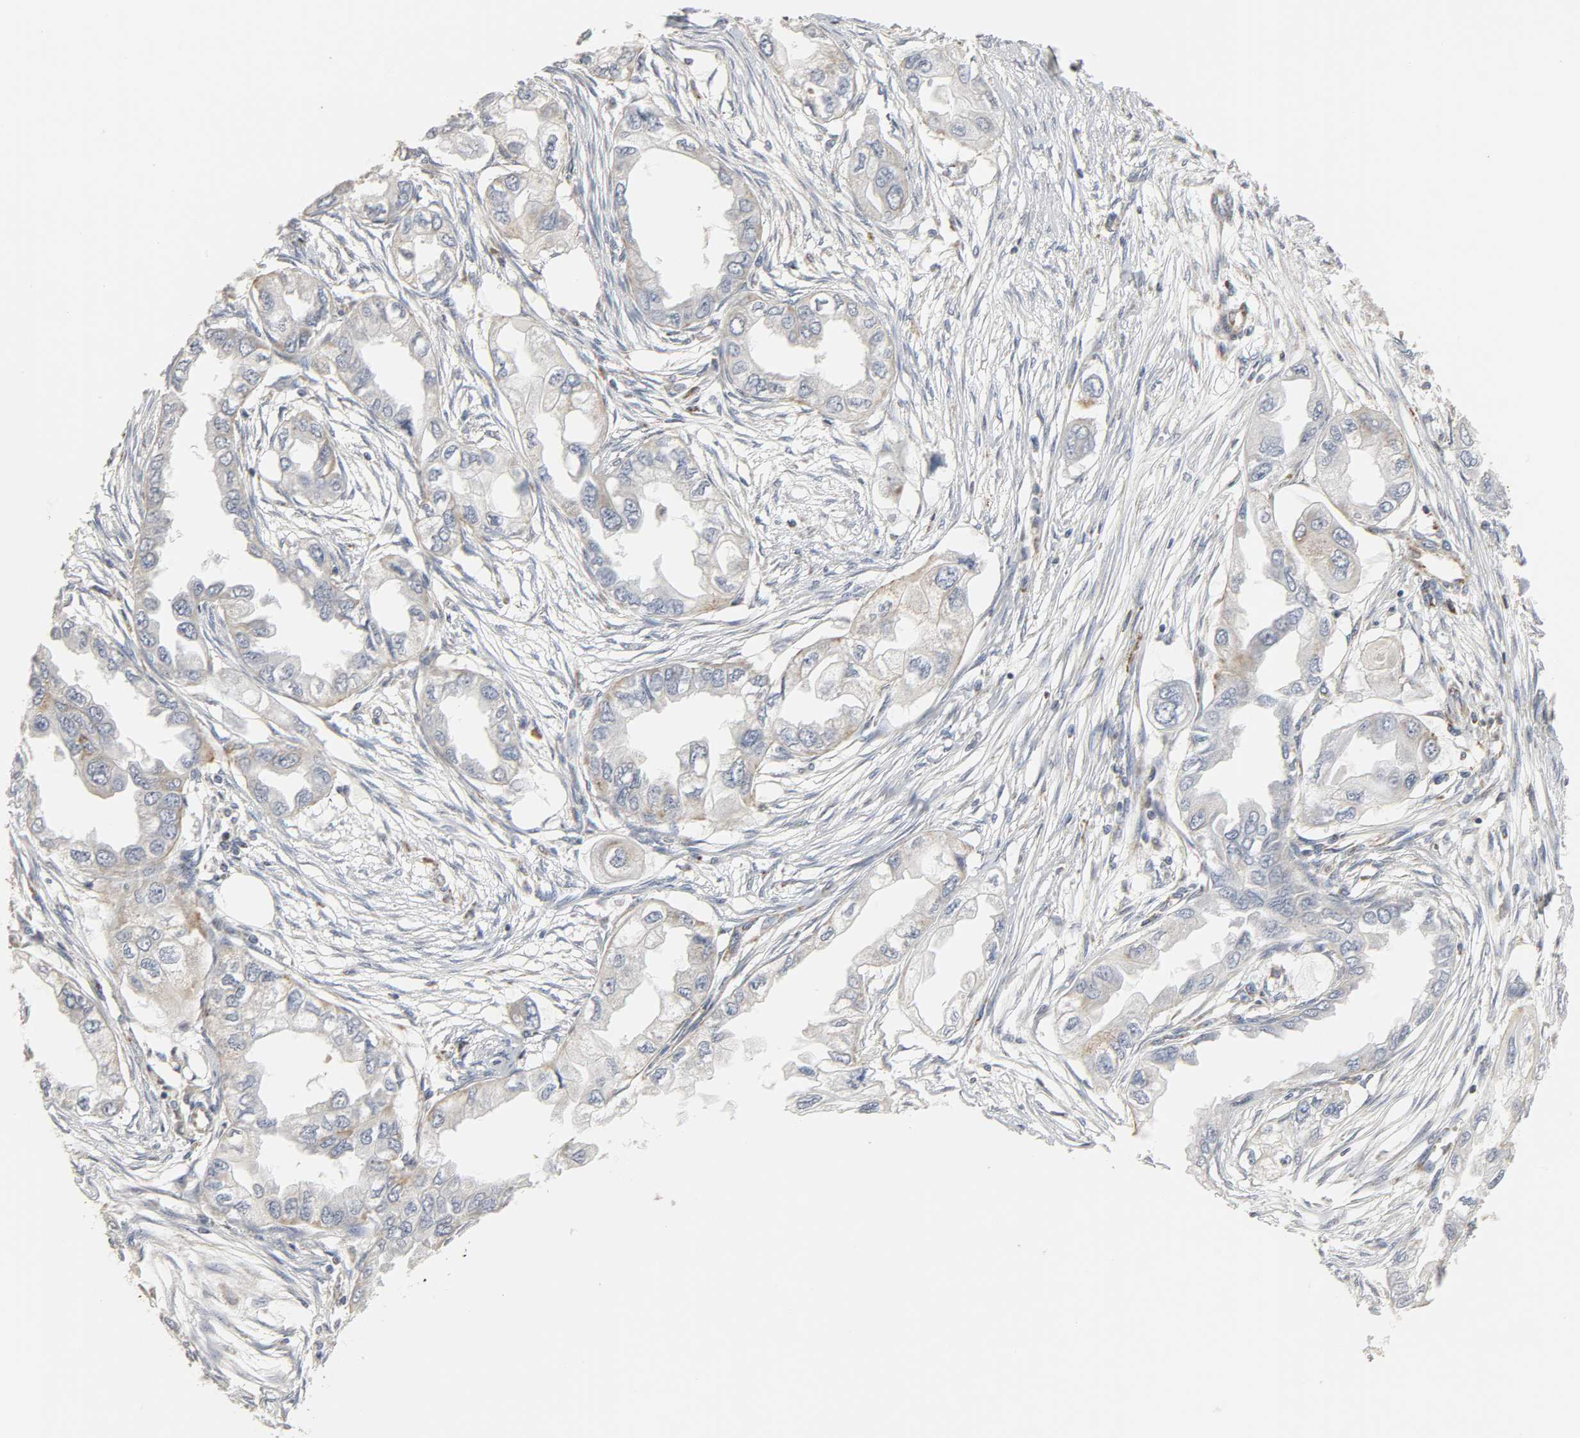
{"staining": {"intensity": "weak", "quantity": "<25%", "location": "cytoplasmic/membranous"}, "tissue": "endometrial cancer", "cell_type": "Tumor cells", "image_type": "cancer", "snomed": [{"axis": "morphology", "description": "Adenocarcinoma, NOS"}, {"axis": "topography", "description": "Endometrium"}], "caption": "The image exhibits no staining of tumor cells in adenocarcinoma (endometrial).", "gene": "ACAT1", "patient": {"sex": "female", "age": 67}}